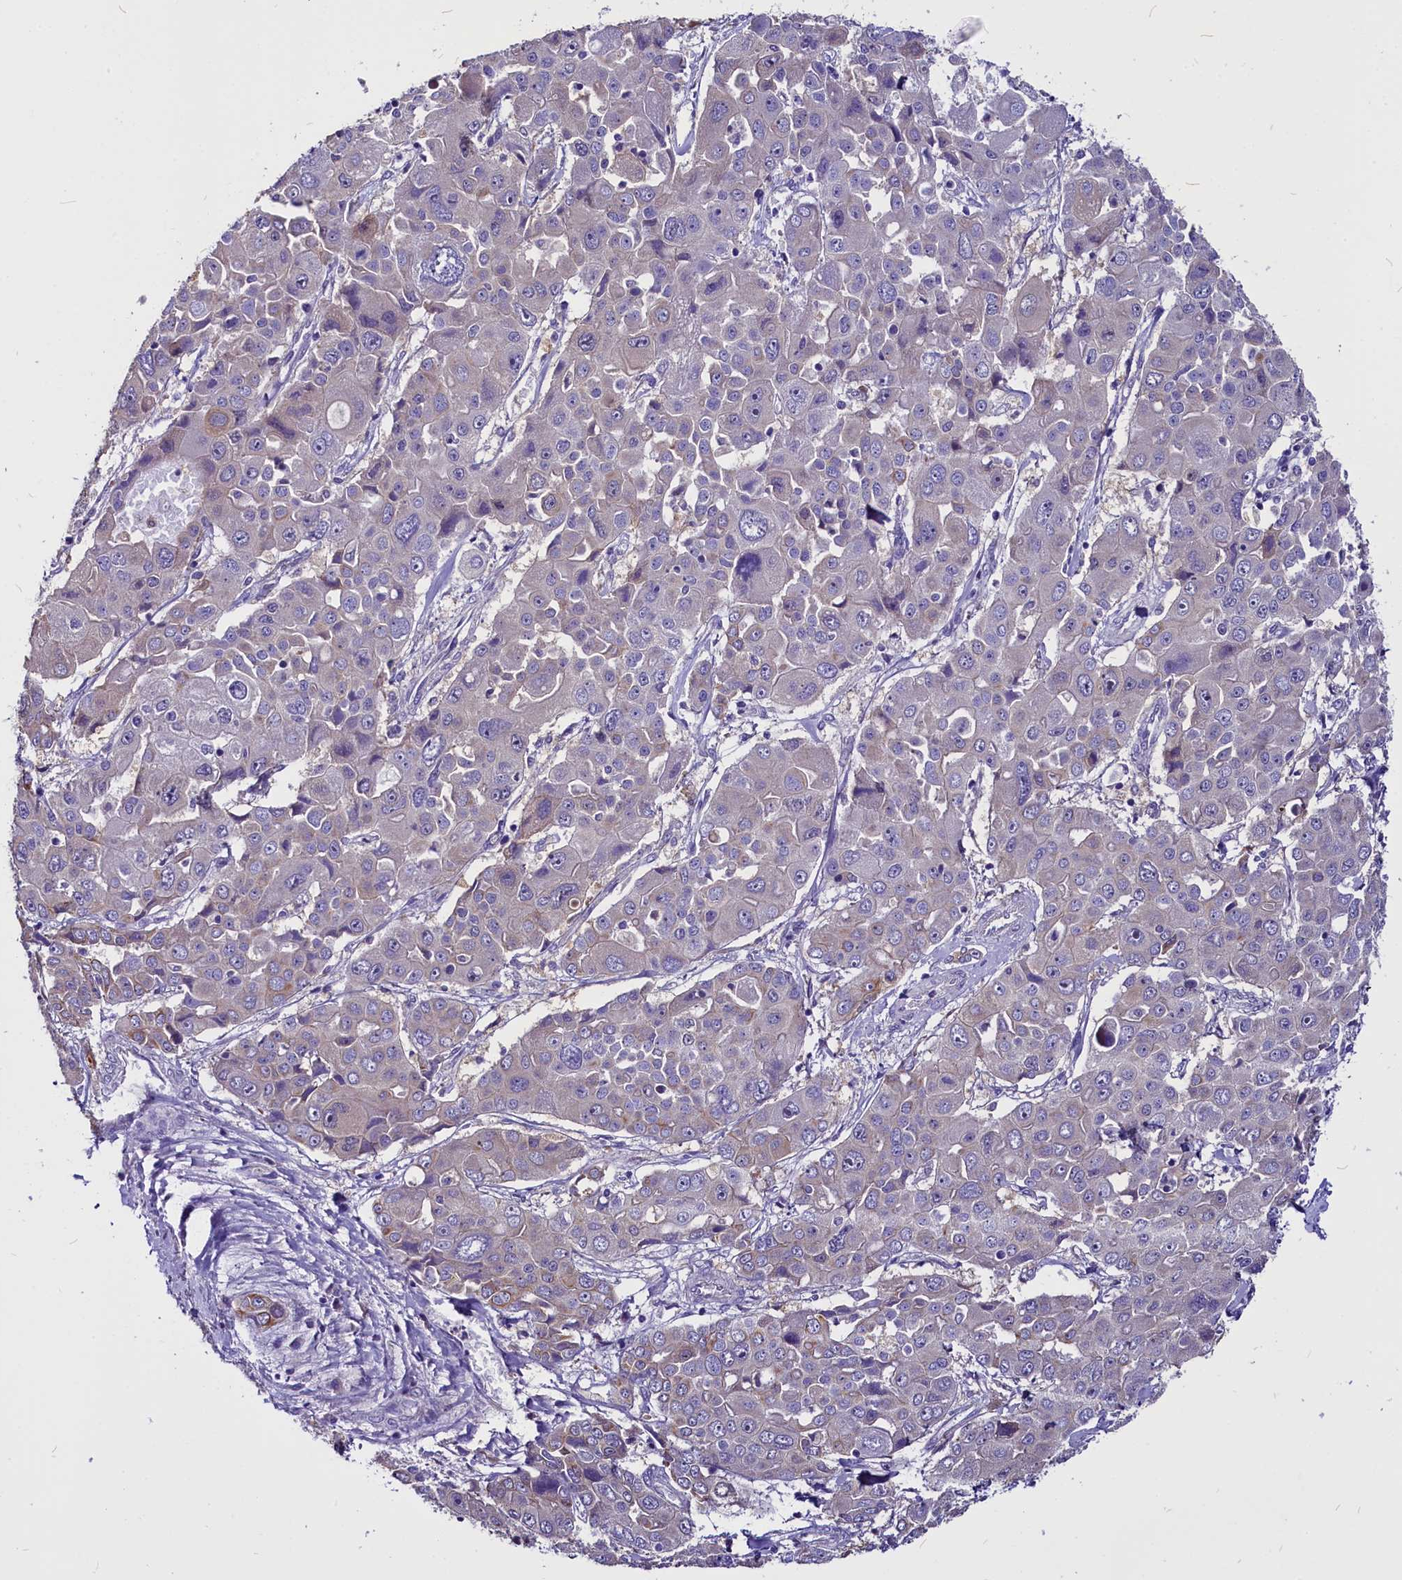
{"staining": {"intensity": "weak", "quantity": "<25%", "location": "cytoplasmic/membranous"}, "tissue": "liver cancer", "cell_type": "Tumor cells", "image_type": "cancer", "snomed": [{"axis": "morphology", "description": "Cholangiocarcinoma"}, {"axis": "topography", "description": "Liver"}], "caption": "IHC micrograph of neoplastic tissue: liver cancer stained with DAB displays no significant protein expression in tumor cells.", "gene": "CEP170", "patient": {"sex": "male", "age": 67}}